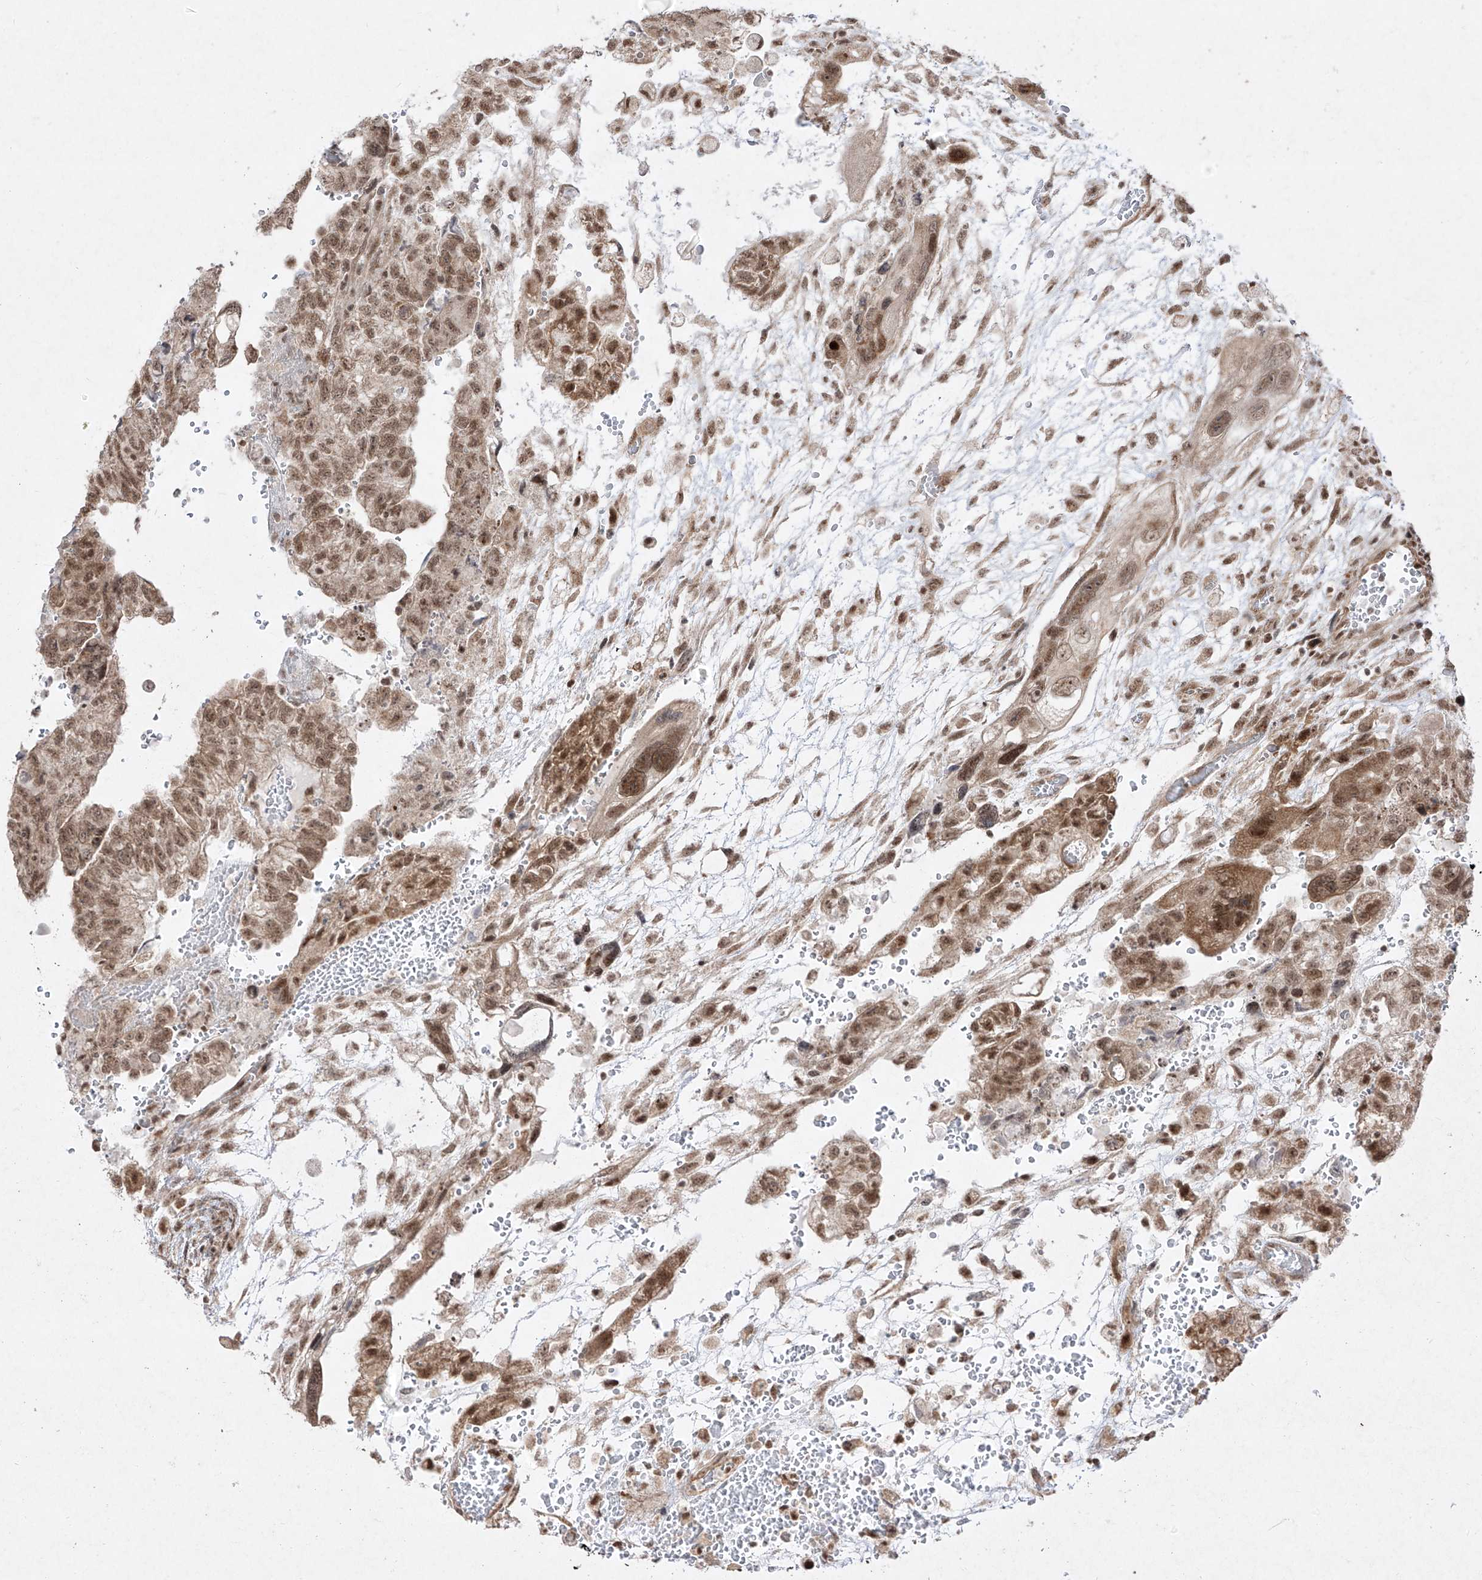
{"staining": {"intensity": "moderate", "quantity": ">75%", "location": "nuclear"}, "tissue": "testis cancer", "cell_type": "Tumor cells", "image_type": "cancer", "snomed": [{"axis": "morphology", "description": "Carcinoma, Embryonal, NOS"}, {"axis": "topography", "description": "Testis"}], "caption": "The micrograph exhibits staining of embryonal carcinoma (testis), revealing moderate nuclear protein expression (brown color) within tumor cells.", "gene": "SNRNP27", "patient": {"sex": "male", "age": 36}}